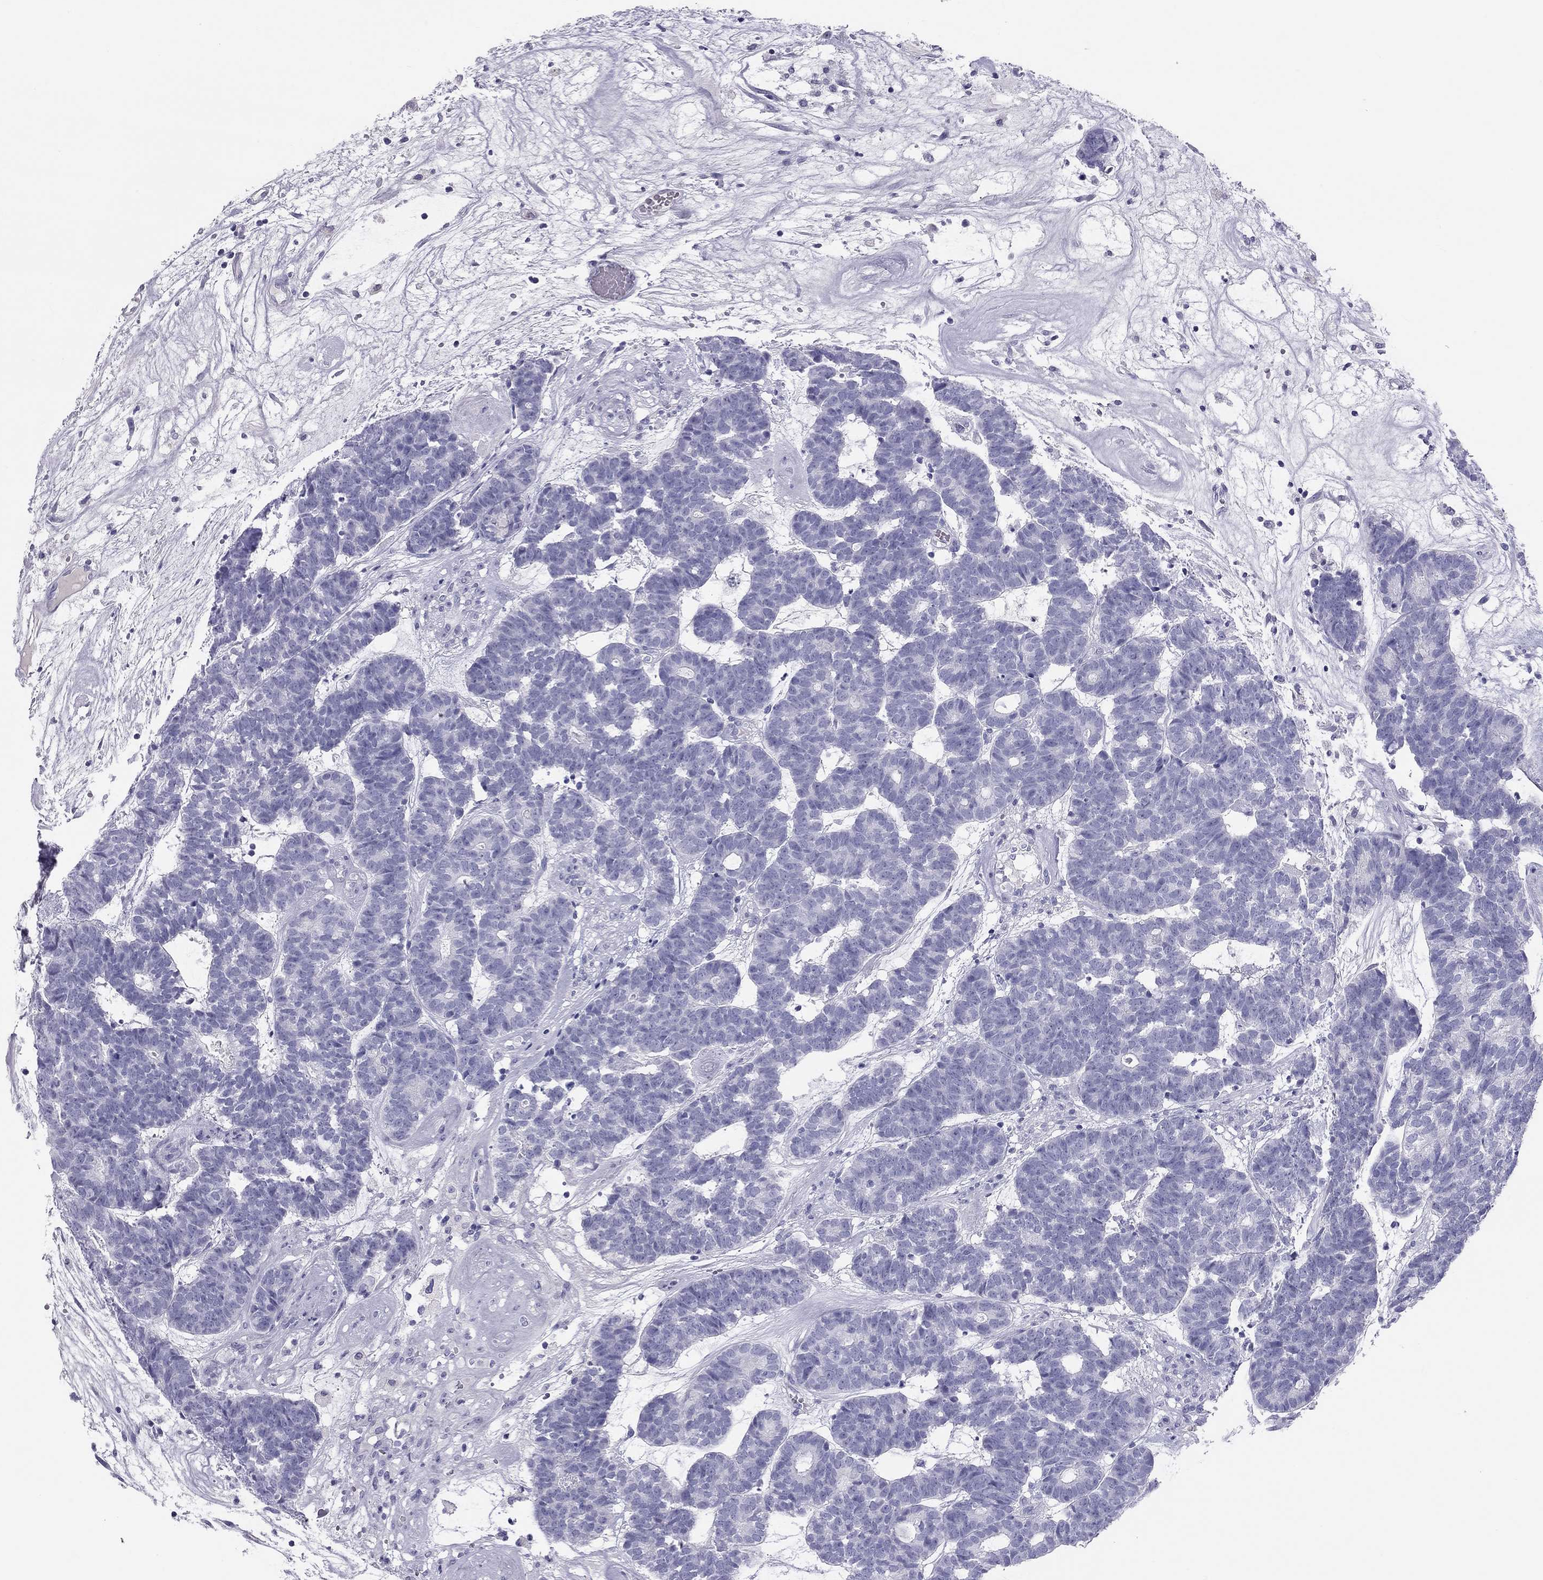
{"staining": {"intensity": "negative", "quantity": "none", "location": "none"}, "tissue": "head and neck cancer", "cell_type": "Tumor cells", "image_type": "cancer", "snomed": [{"axis": "morphology", "description": "Adenocarcinoma, NOS"}, {"axis": "topography", "description": "Head-Neck"}], "caption": "DAB immunohistochemical staining of head and neck cancer (adenocarcinoma) shows no significant staining in tumor cells.", "gene": "KLRG1", "patient": {"sex": "female", "age": 81}}